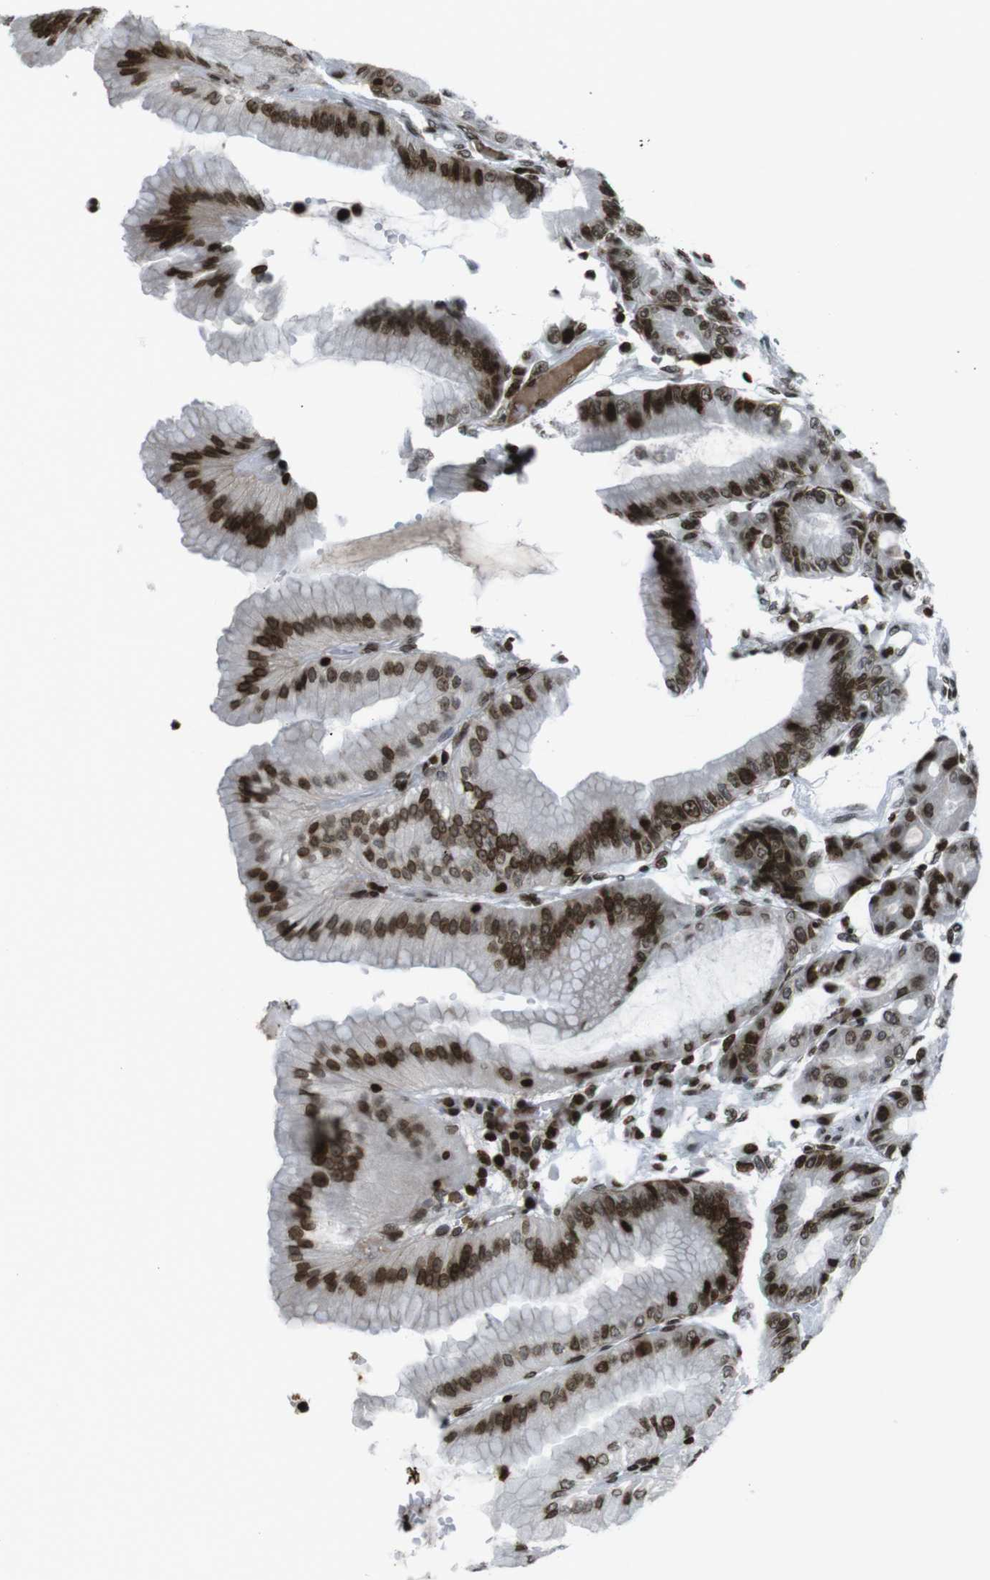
{"staining": {"intensity": "strong", "quantity": ">75%", "location": "nuclear"}, "tissue": "stomach", "cell_type": "Glandular cells", "image_type": "normal", "snomed": [{"axis": "morphology", "description": "Normal tissue, NOS"}, {"axis": "topography", "description": "Stomach, lower"}], "caption": "Benign stomach exhibits strong nuclear expression in approximately >75% of glandular cells (DAB IHC with brightfield microscopy, high magnification)..", "gene": "H2AC8", "patient": {"sex": "male", "age": 71}}